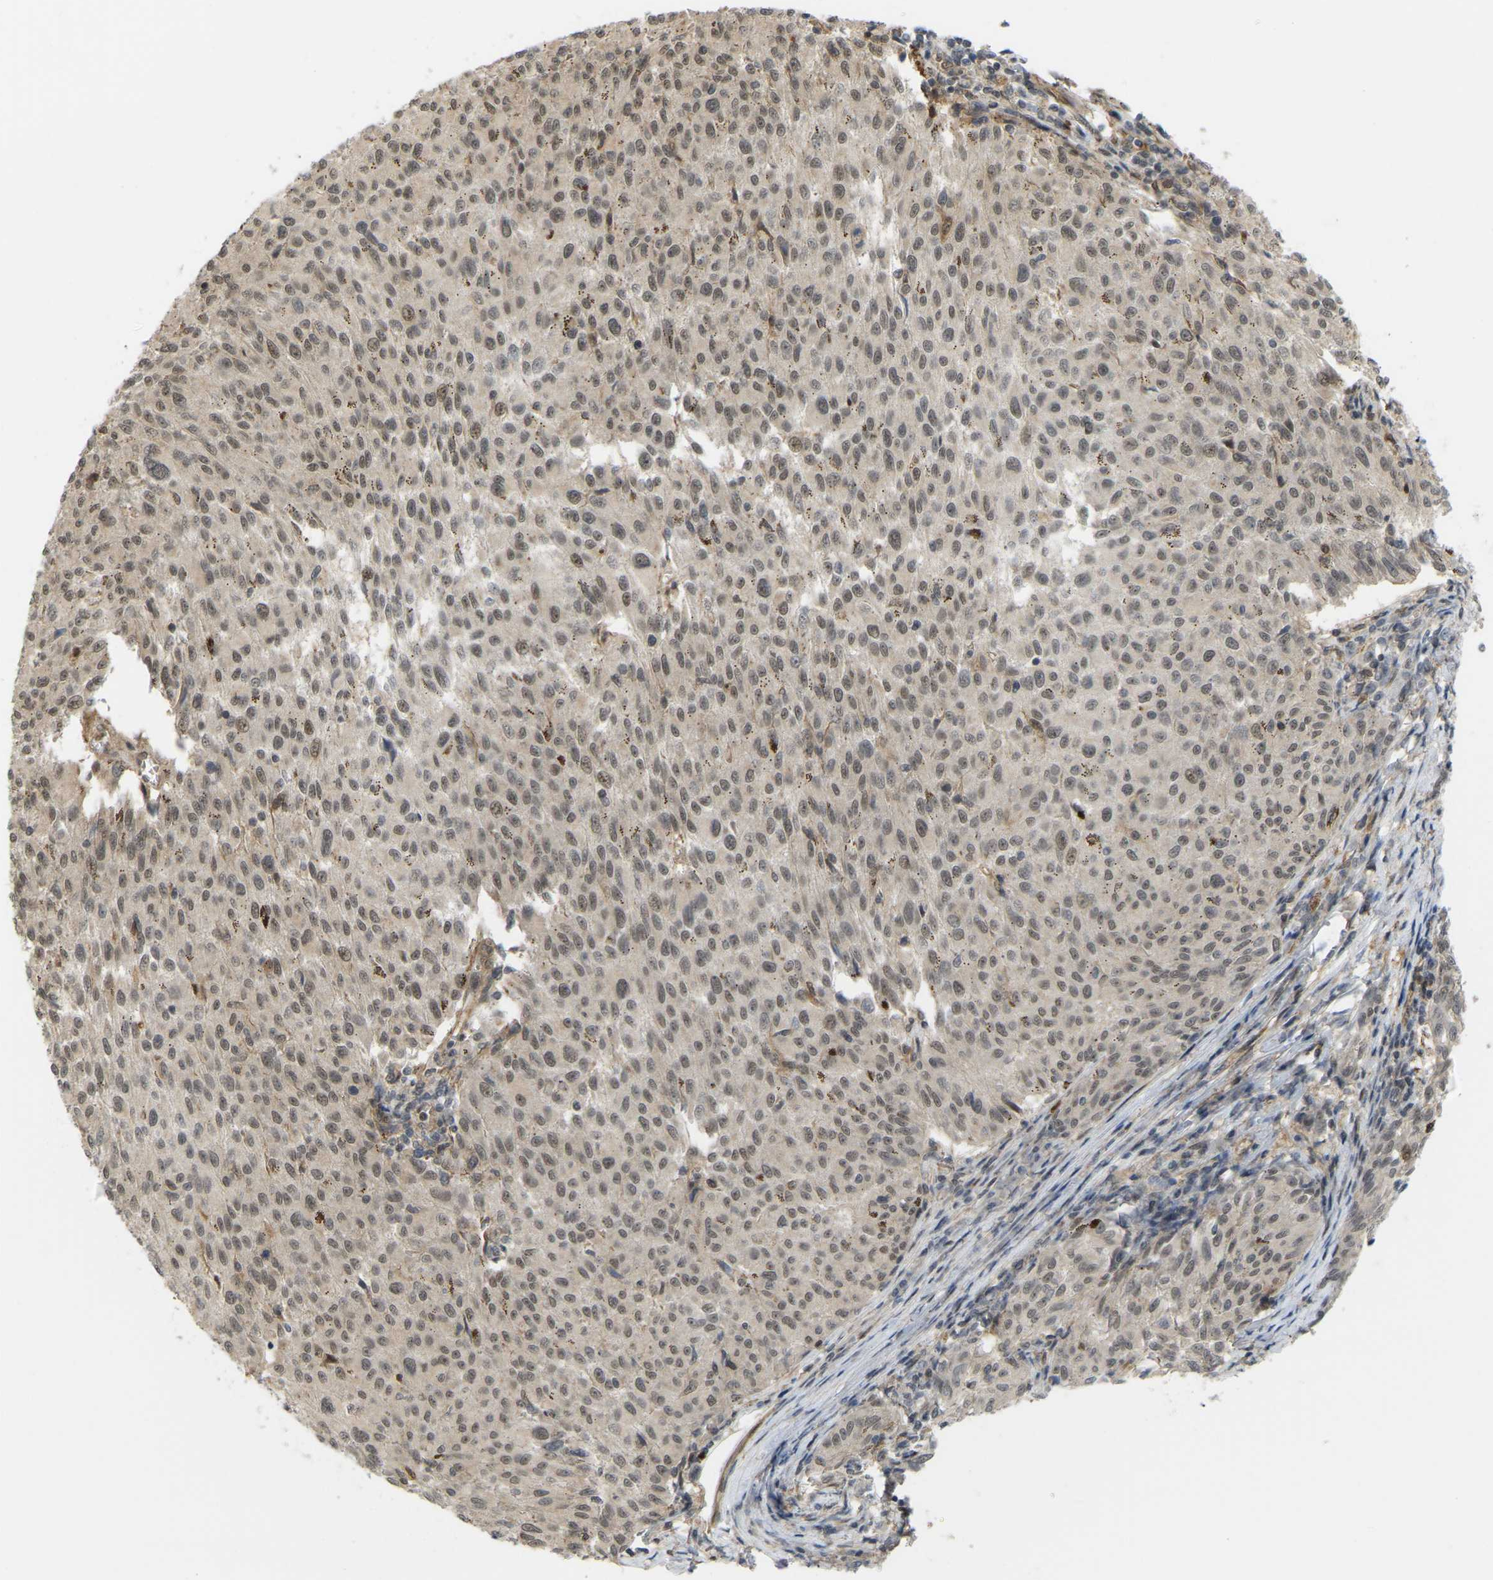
{"staining": {"intensity": "moderate", "quantity": ">75%", "location": "nuclear"}, "tissue": "melanoma", "cell_type": "Tumor cells", "image_type": "cancer", "snomed": [{"axis": "morphology", "description": "Malignant melanoma, NOS"}, {"axis": "topography", "description": "Skin"}], "caption": "Protein expression analysis of melanoma reveals moderate nuclear positivity in about >75% of tumor cells.", "gene": "SERPINB5", "patient": {"sex": "female", "age": 72}}